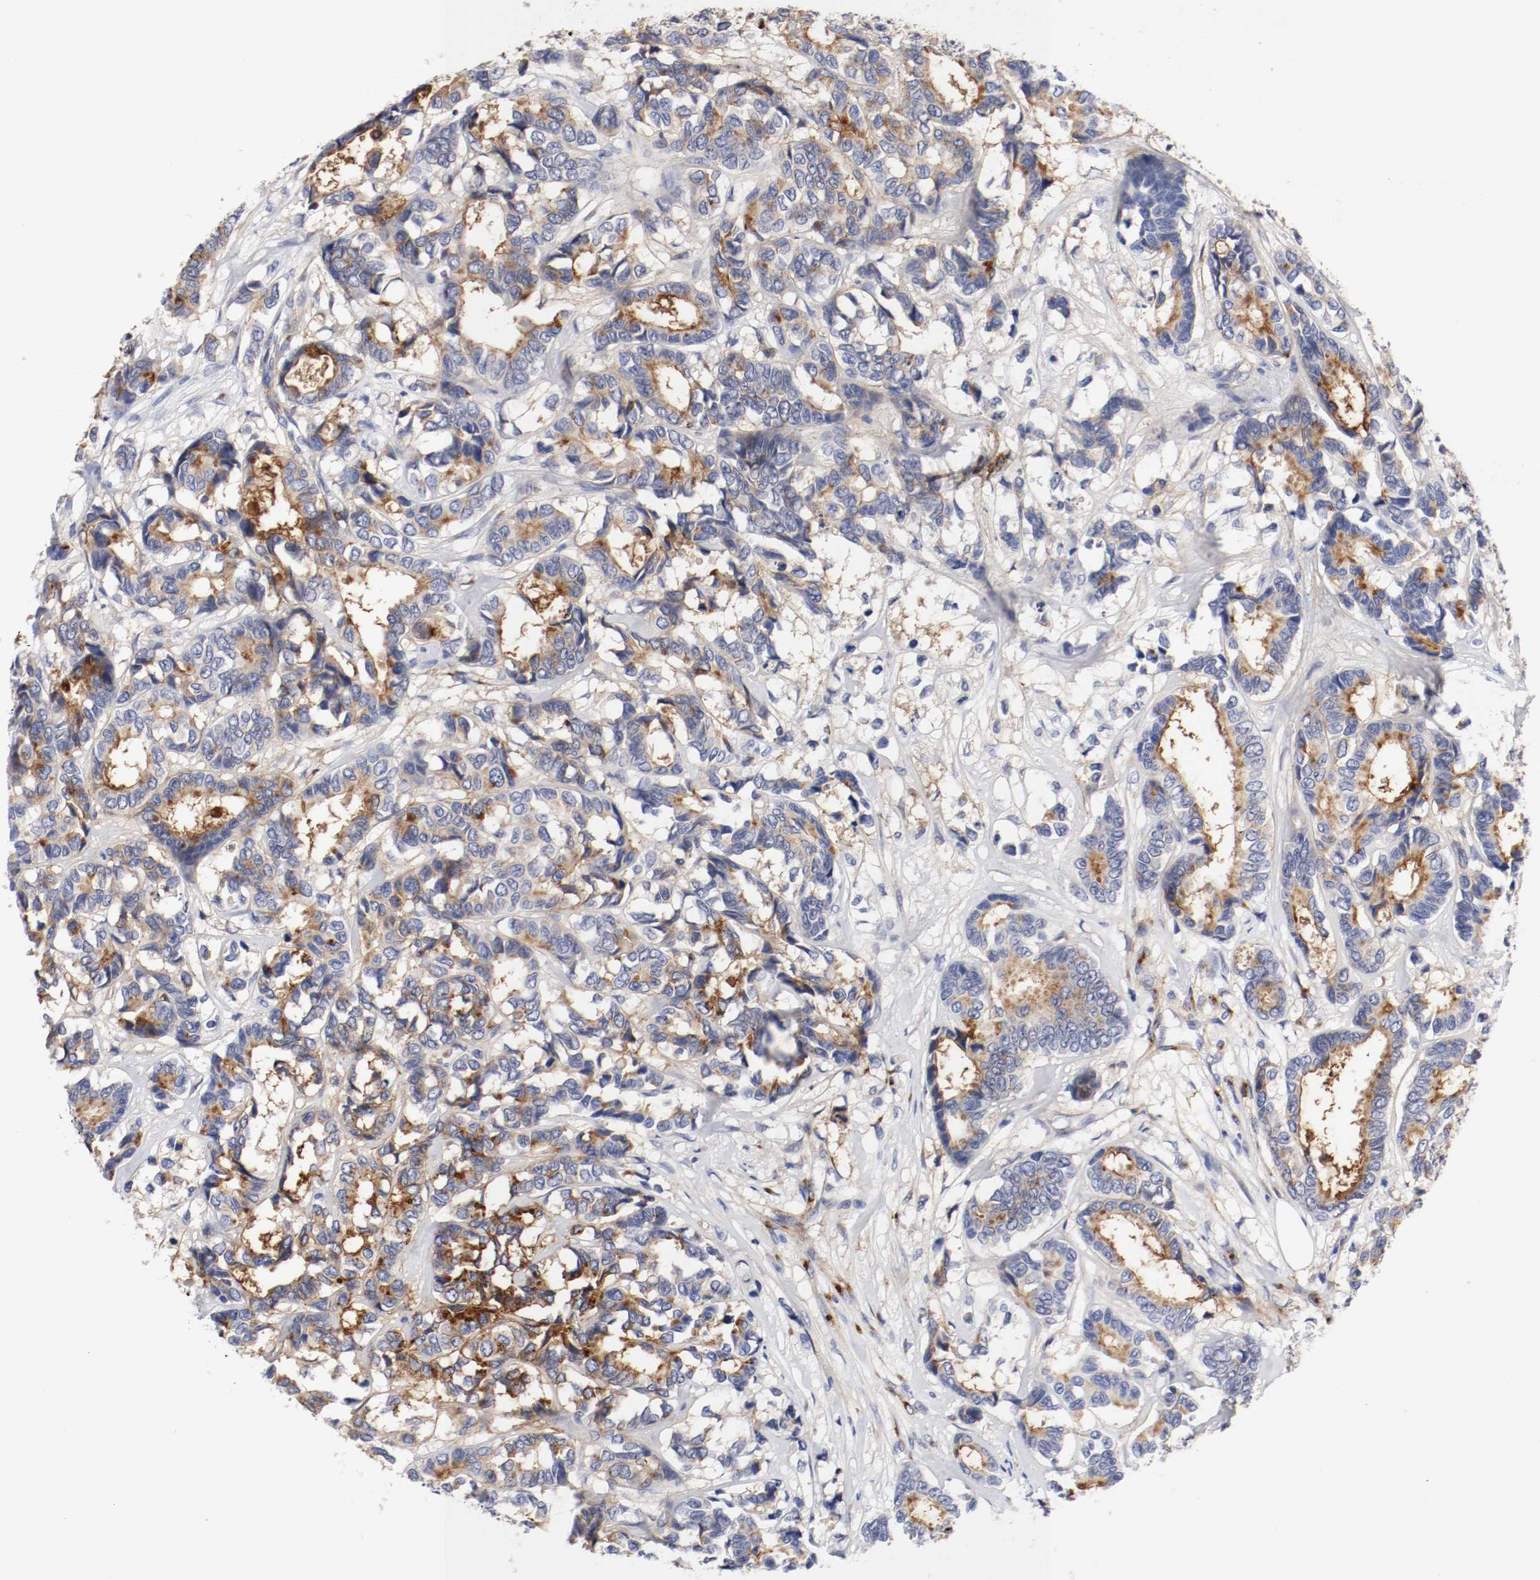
{"staining": {"intensity": "weak", "quantity": "25%-75%", "location": "cytoplasmic/membranous"}, "tissue": "breast cancer", "cell_type": "Tumor cells", "image_type": "cancer", "snomed": [{"axis": "morphology", "description": "Duct carcinoma"}, {"axis": "topography", "description": "Breast"}], "caption": "IHC histopathology image of neoplastic tissue: human breast cancer stained using IHC shows low levels of weak protein expression localized specifically in the cytoplasmic/membranous of tumor cells, appearing as a cytoplasmic/membranous brown color.", "gene": "IFITM1", "patient": {"sex": "female", "age": 87}}